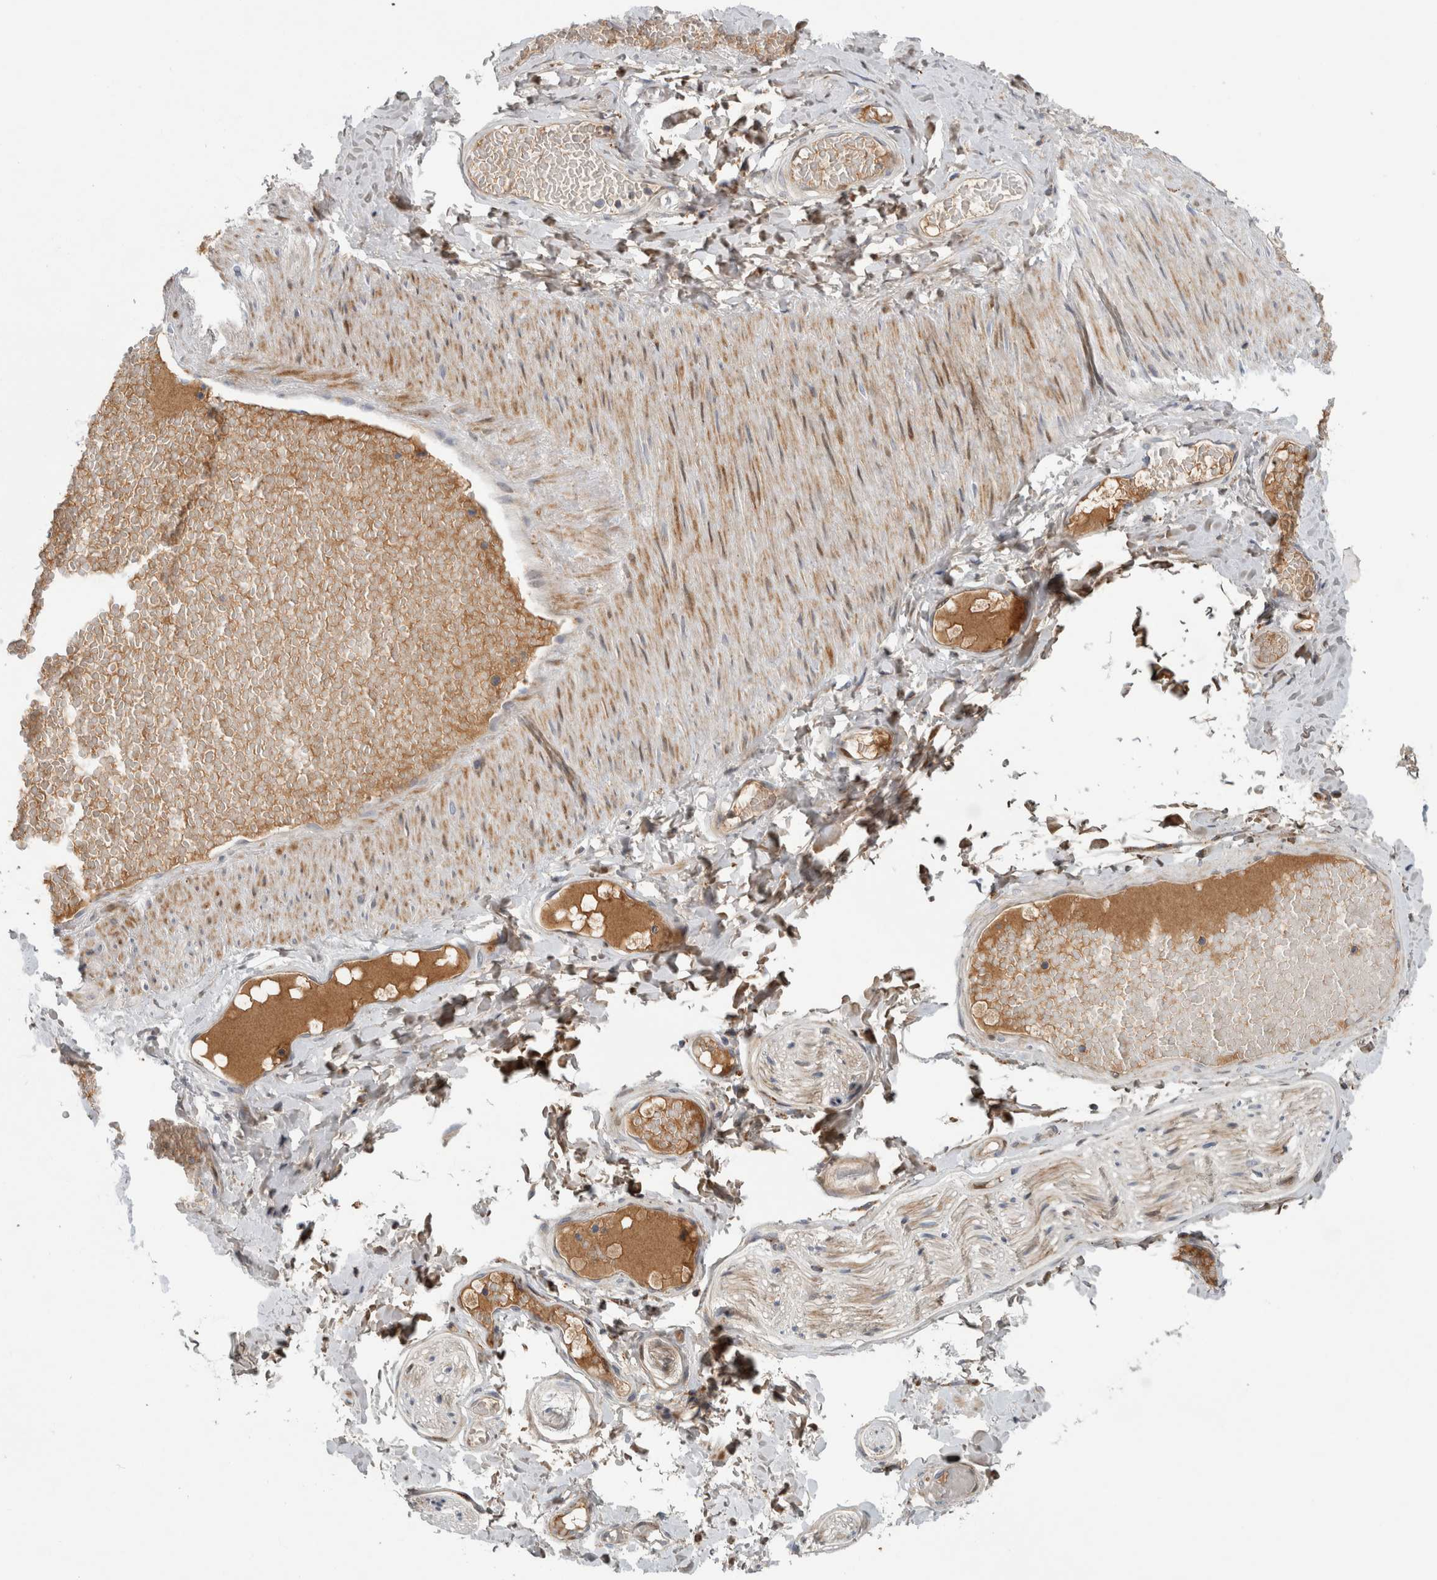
{"staining": {"intensity": "negative", "quantity": "none", "location": "none"}, "tissue": "adipose tissue", "cell_type": "Adipocytes", "image_type": "normal", "snomed": [{"axis": "morphology", "description": "Normal tissue, NOS"}, {"axis": "topography", "description": "Adipose tissue"}, {"axis": "topography", "description": "Vascular tissue"}, {"axis": "topography", "description": "Peripheral nerve tissue"}], "caption": "An IHC histopathology image of unremarkable adipose tissue is shown. There is no staining in adipocytes of adipose tissue.", "gene": "RBM48", "patient": {"sex": "male", "age": 25}}